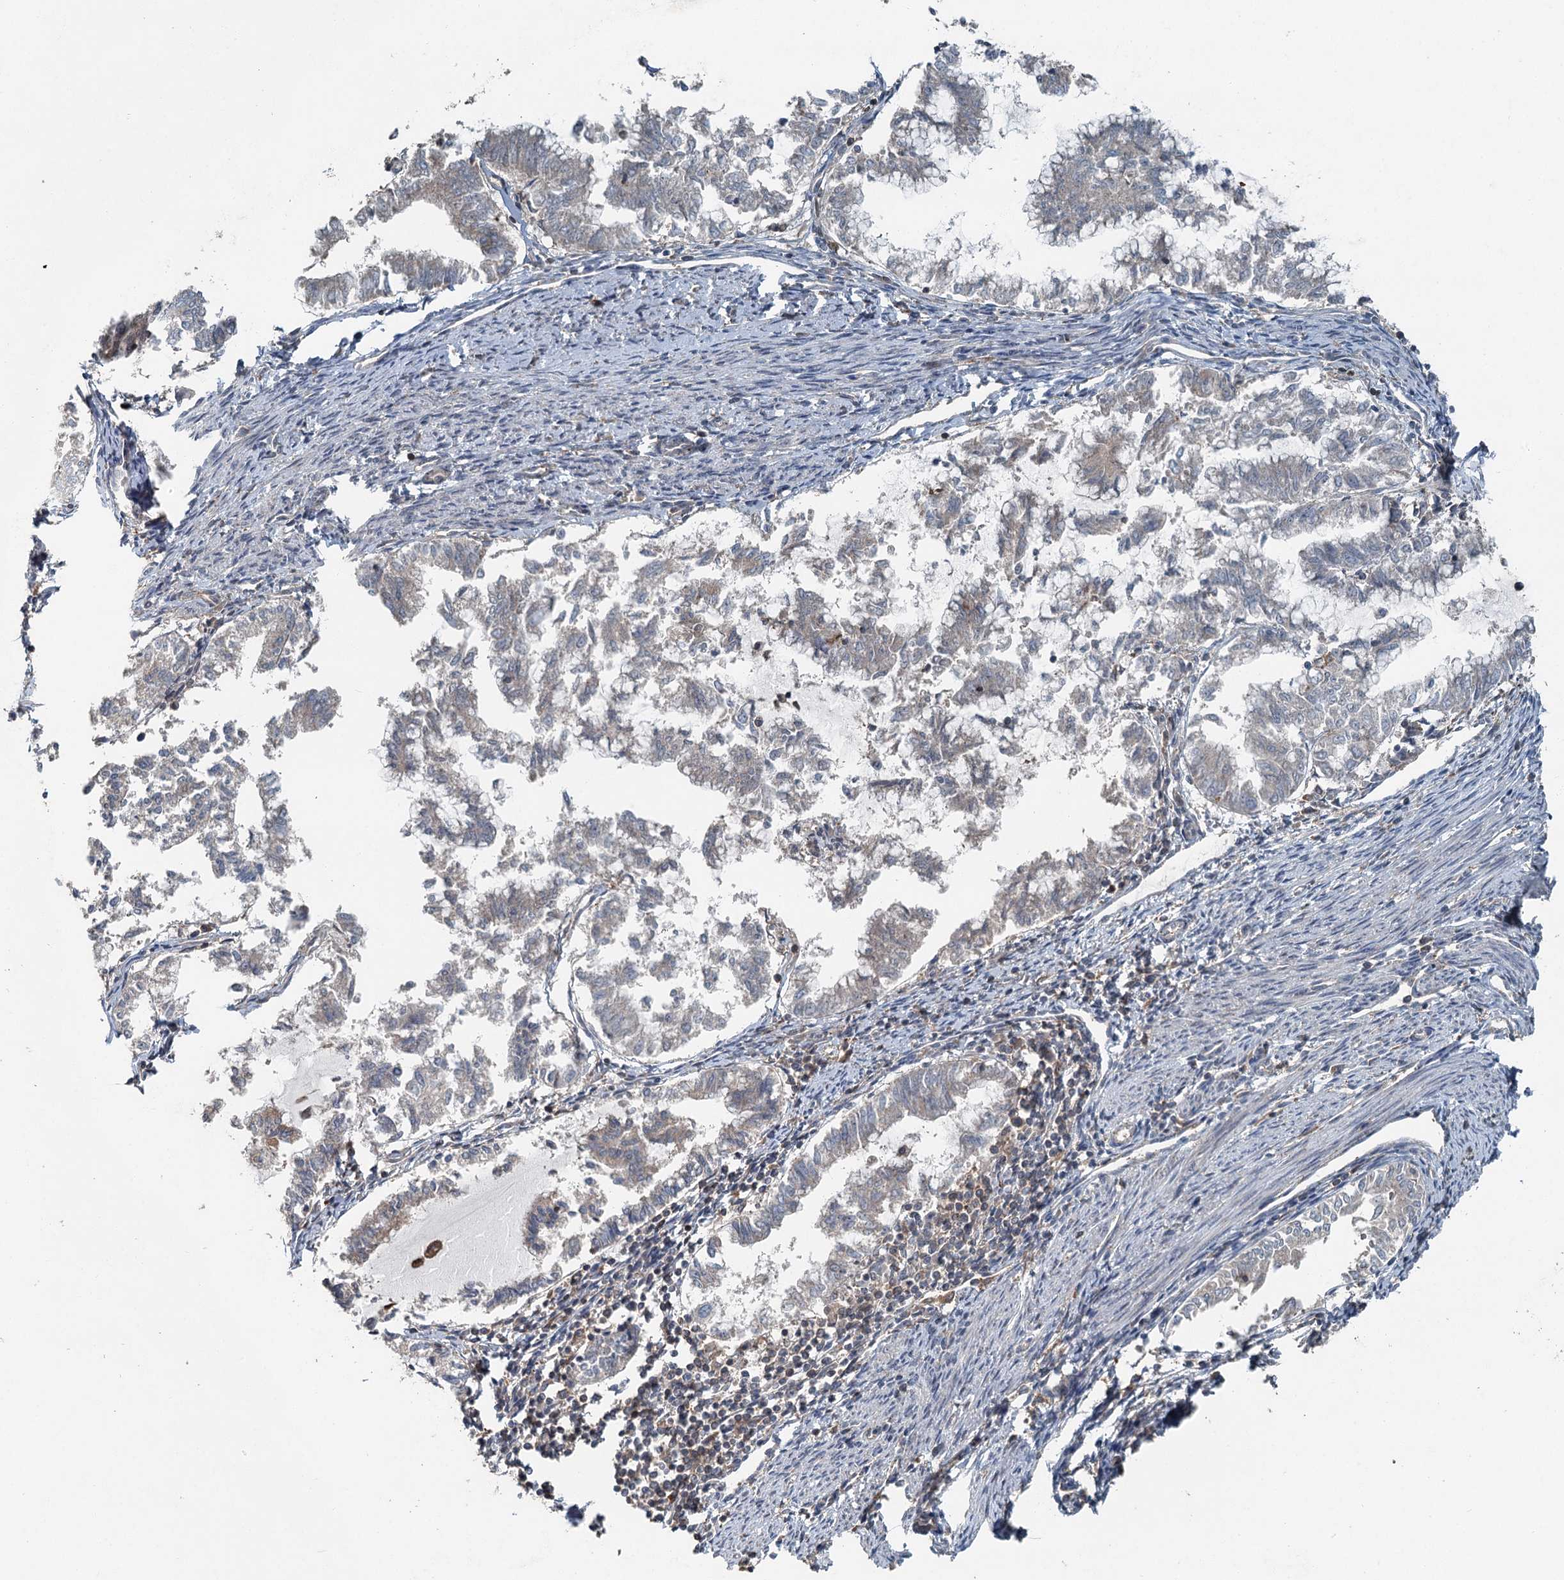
{"staining": {"intensity": "weak", "quantity": "25%-75%", "location": "cytoplasmic/membranous"}, "tissue": "endometrial cancer", "cell_type": "Tumor cells", "image_type": "cancer", "snomed": [{"axis": "morphology", "description": "Adenocarcinoma, NOS"}, {"axis": "topography", "description": "Endometrium"}], "caption": "Endometrial cancer was stained to show a protein in brown. There is low levels of weak cytoplasmic/membranous staining in approximately 25%-75% of tumor cells. The protein is shown in brown color, while the nuclei are stained blue.", "gene": "SKIC3", "patient": {"sex": "female", "age": 79}}